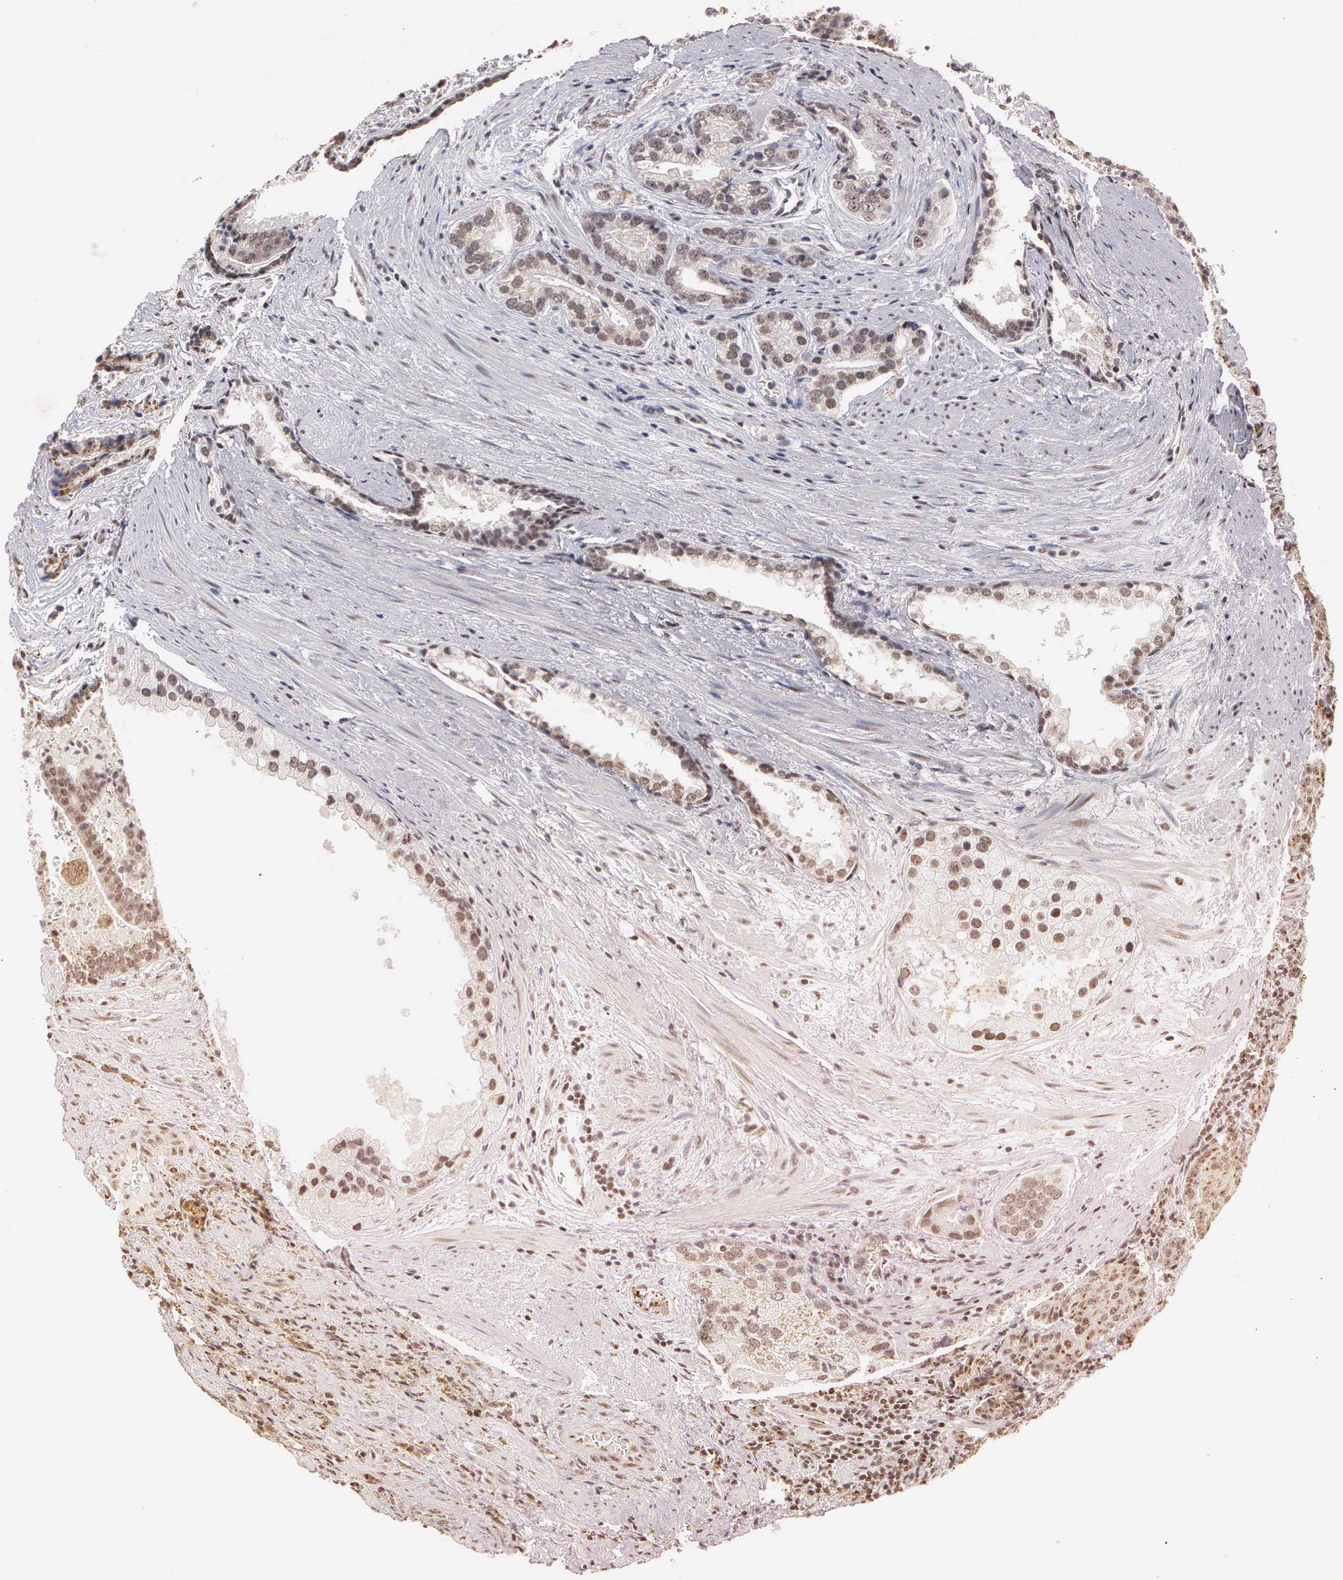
{"staining": {"intensity": "weak", "quantity": ">75%", "location": "cytoplasmic/membranous,nuclear"}, "tissue": "prostate cancer", "cell_type": "Tumor cells", "image_type": "cancer", "snomed": [{"axis": "morphology", "description": "Adenocarcinoma, Medium grade"}, {"axis": "topography", "description": "Prostate"}], "caption": "Weak cytoplasmic/membranous and nuclear positivity for a protein is appreciated in approximately >75% of tumor cells of prostate cancer using IHC.", "gene": "GTF2A1", "patient": {"sex": "male", "age": 70}}